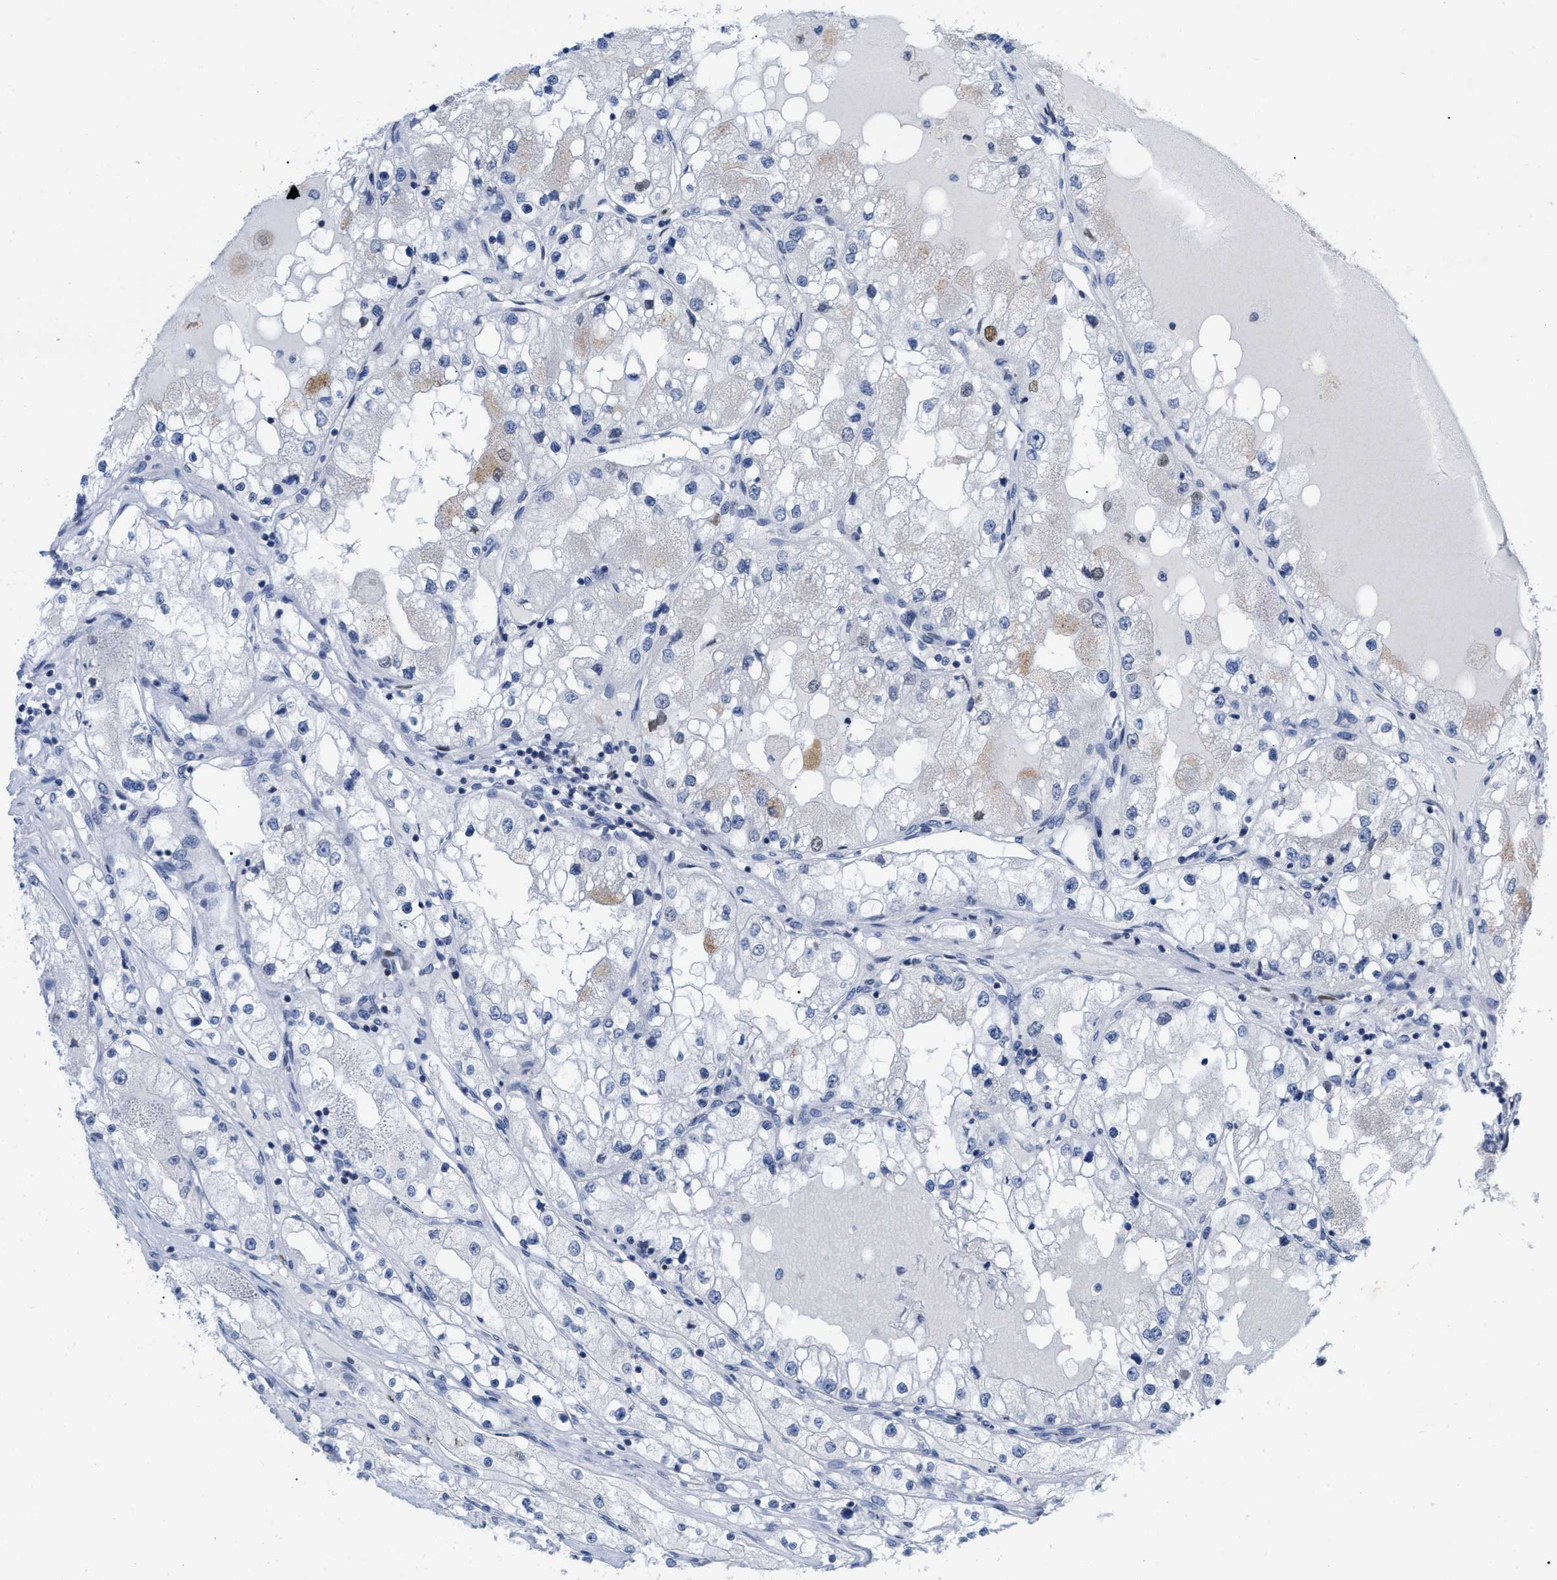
{"staining": {"intensity": "negative", "quantity": "none", "location": "none"}, "tissue": "renal cancer", "cell_type": "Tumor cells", "image_type": "cancer", "snomed": [{"axis": "morphology", "description": "Adenocarcinoma, NOS"}, {"axis": "topography", "description": "Kidney"}], "caption": "Renal adenocarcinoma was stained to show a protein in brown. There is no significant expression in tumor cells.", "gene": "TPR", "patient": {"sex": "male", "age": 68}}